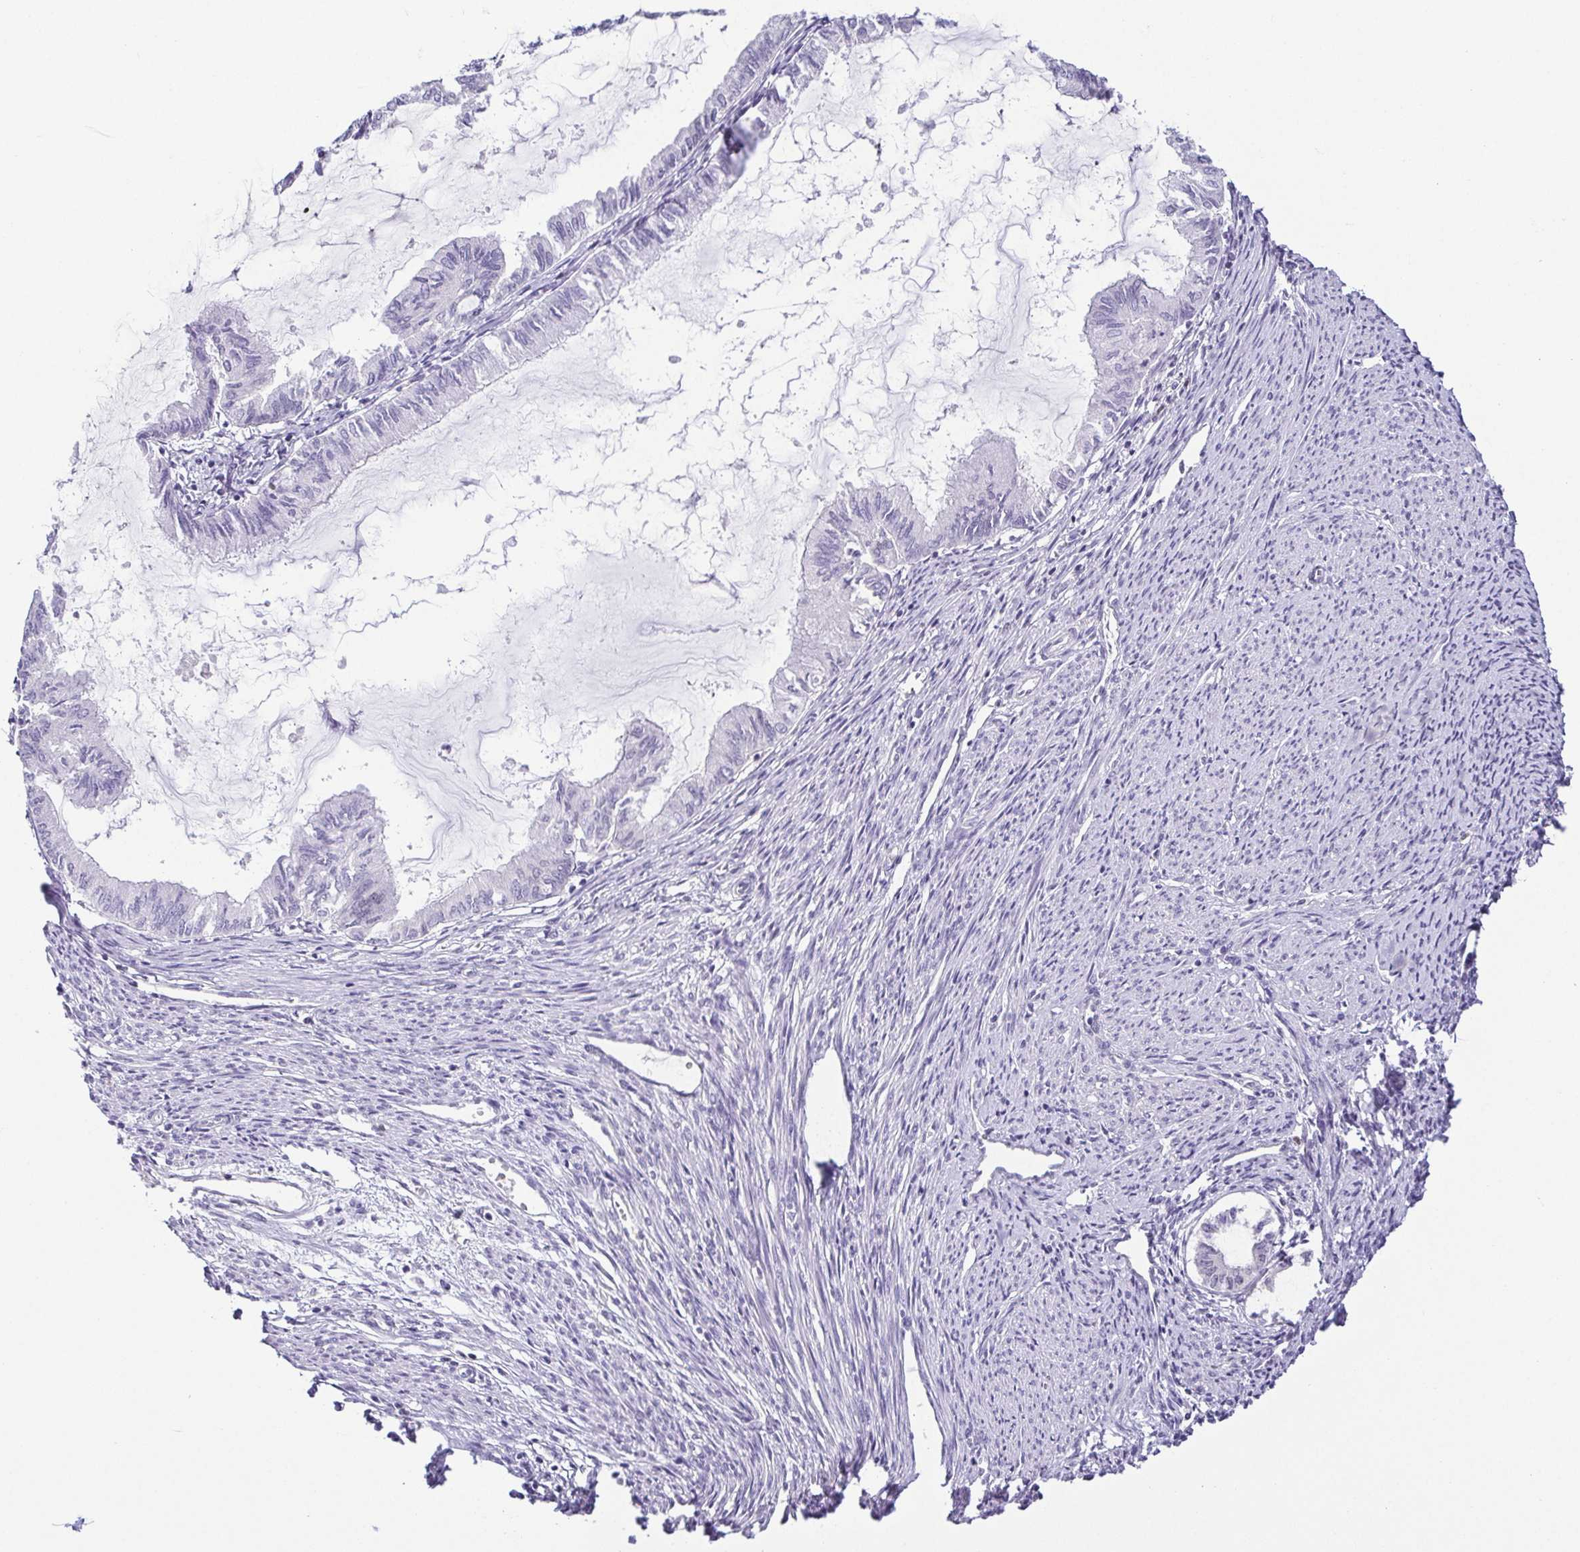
{"staining": {"intensity": "negative", "quantity": "none", "location": "none"}, "tissue": "endometrial cancer", "cell_type": "Tumor cells", "image_type": "cancer", "snomed": [{"axis": "morphology", "description": "Adenocarcinoma, NOS"}, {"axis": "topography", "description": "Endometrium"}], "caption": "Tumor cells are negative for brown protein staining in adenocarcinoma (endometrial).", "gene": "TCF3", "patient": {"sex": "female", "age": 86}}